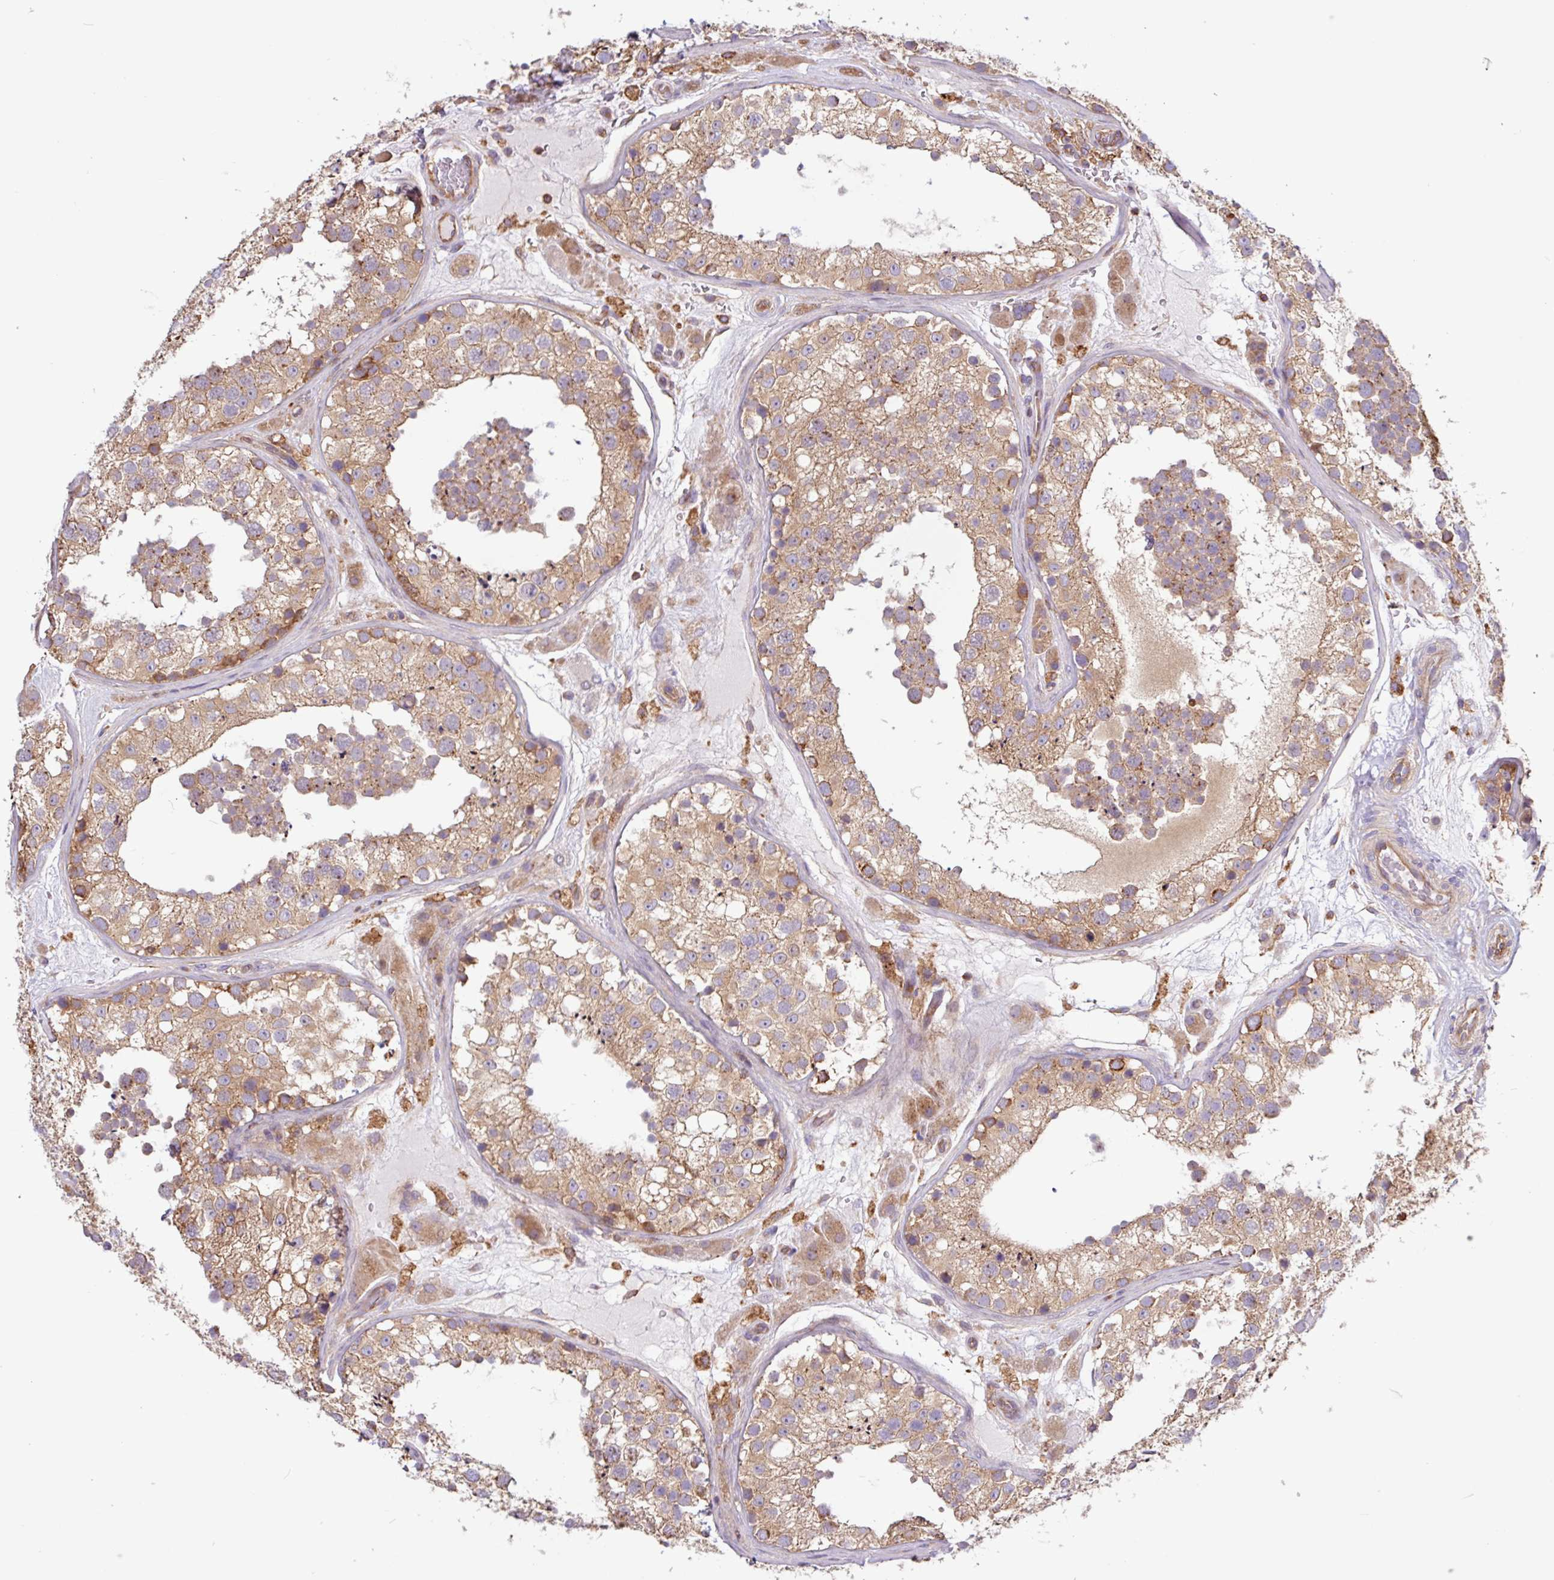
{"staining": {"intensity": "moderate", "quantity": ">75%", "location": "cytoplasmic/membranous"}, "tissue": "testis", "cell_type": "Cells in seminiferous ducts", "image_type": "normal", "snomed": [{"axis": "morphology", "description": "Normal tissue, NOS"}, {"axis": "topography", "description": "Testis"}], "caption": "DAB (3,3'-diaminobenzidine) immunohistochemical staining of normal testis demonstrates moderate cytoplasmic/membranous protein staining in approximately >75% of cells in seminiferous ducts.", "gene": "ACTR3B", "patient": {"sex": "male", "age": 26}}